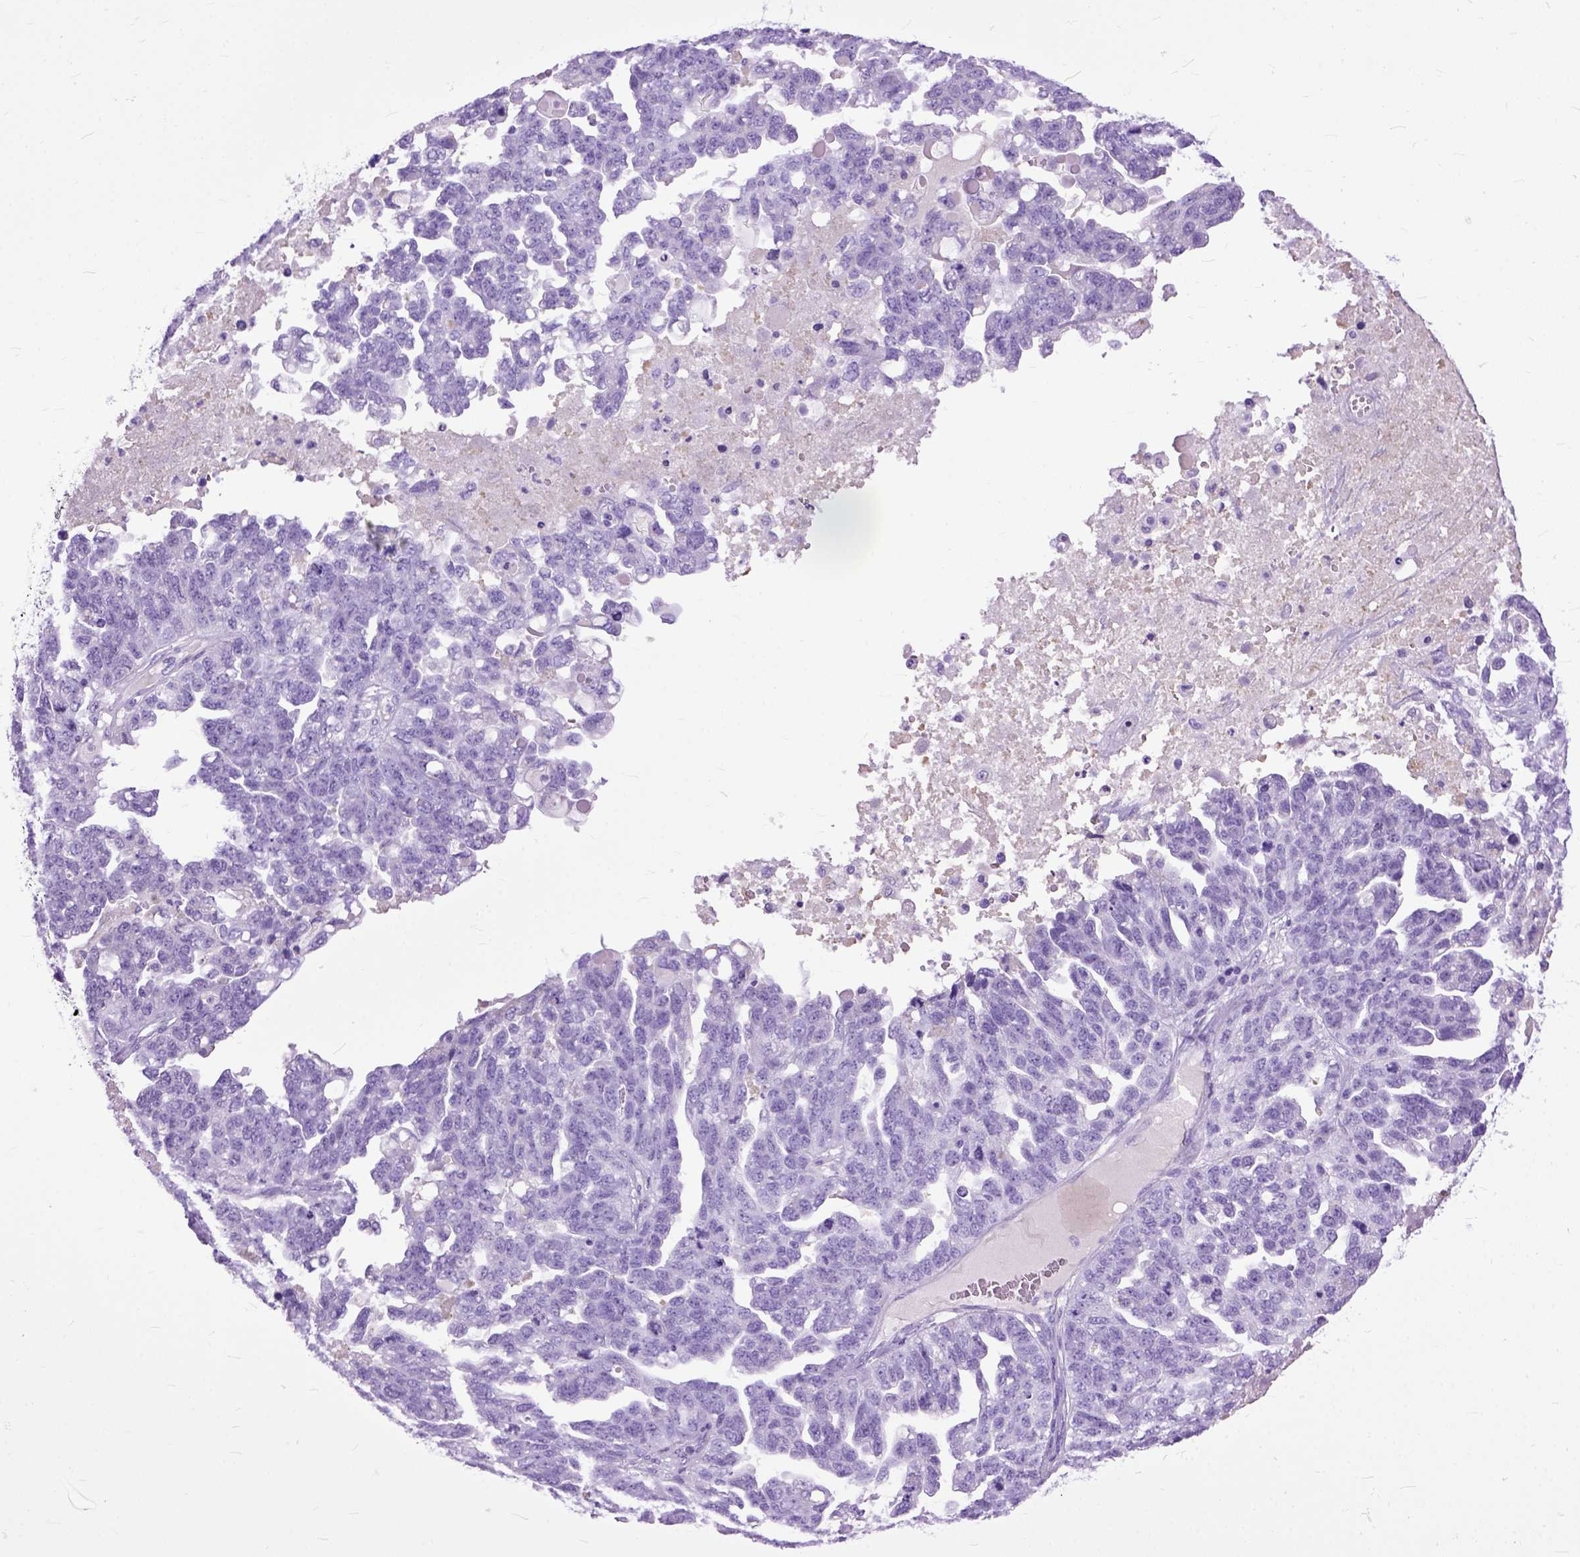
{"staining": {"intensity": "negative", "quantity": "none", "location": "none"}, "tissue": "ovarian cancer", "cell_type": "Tumor cells", "image_type": "cancer", "snomed": [{"axis": "morphology", "description": "Cystadenocarcinoma, serous, NOS"}, {"axis": "topography", "description": "Ovary"}], "caption": "Immunohistochemistry of ovarian serous cystadenocarcinoma reveals no positivity in tumor cells. The staining was performed using DAB (3,3'-diaminobenzidine) to visualize the protein expression in brown, while the nuclei were stained in blue with hematoxylin (Magnification: 20x).", "gene": "GNGT1", "patient": {"sex": "female", "age": 71}}